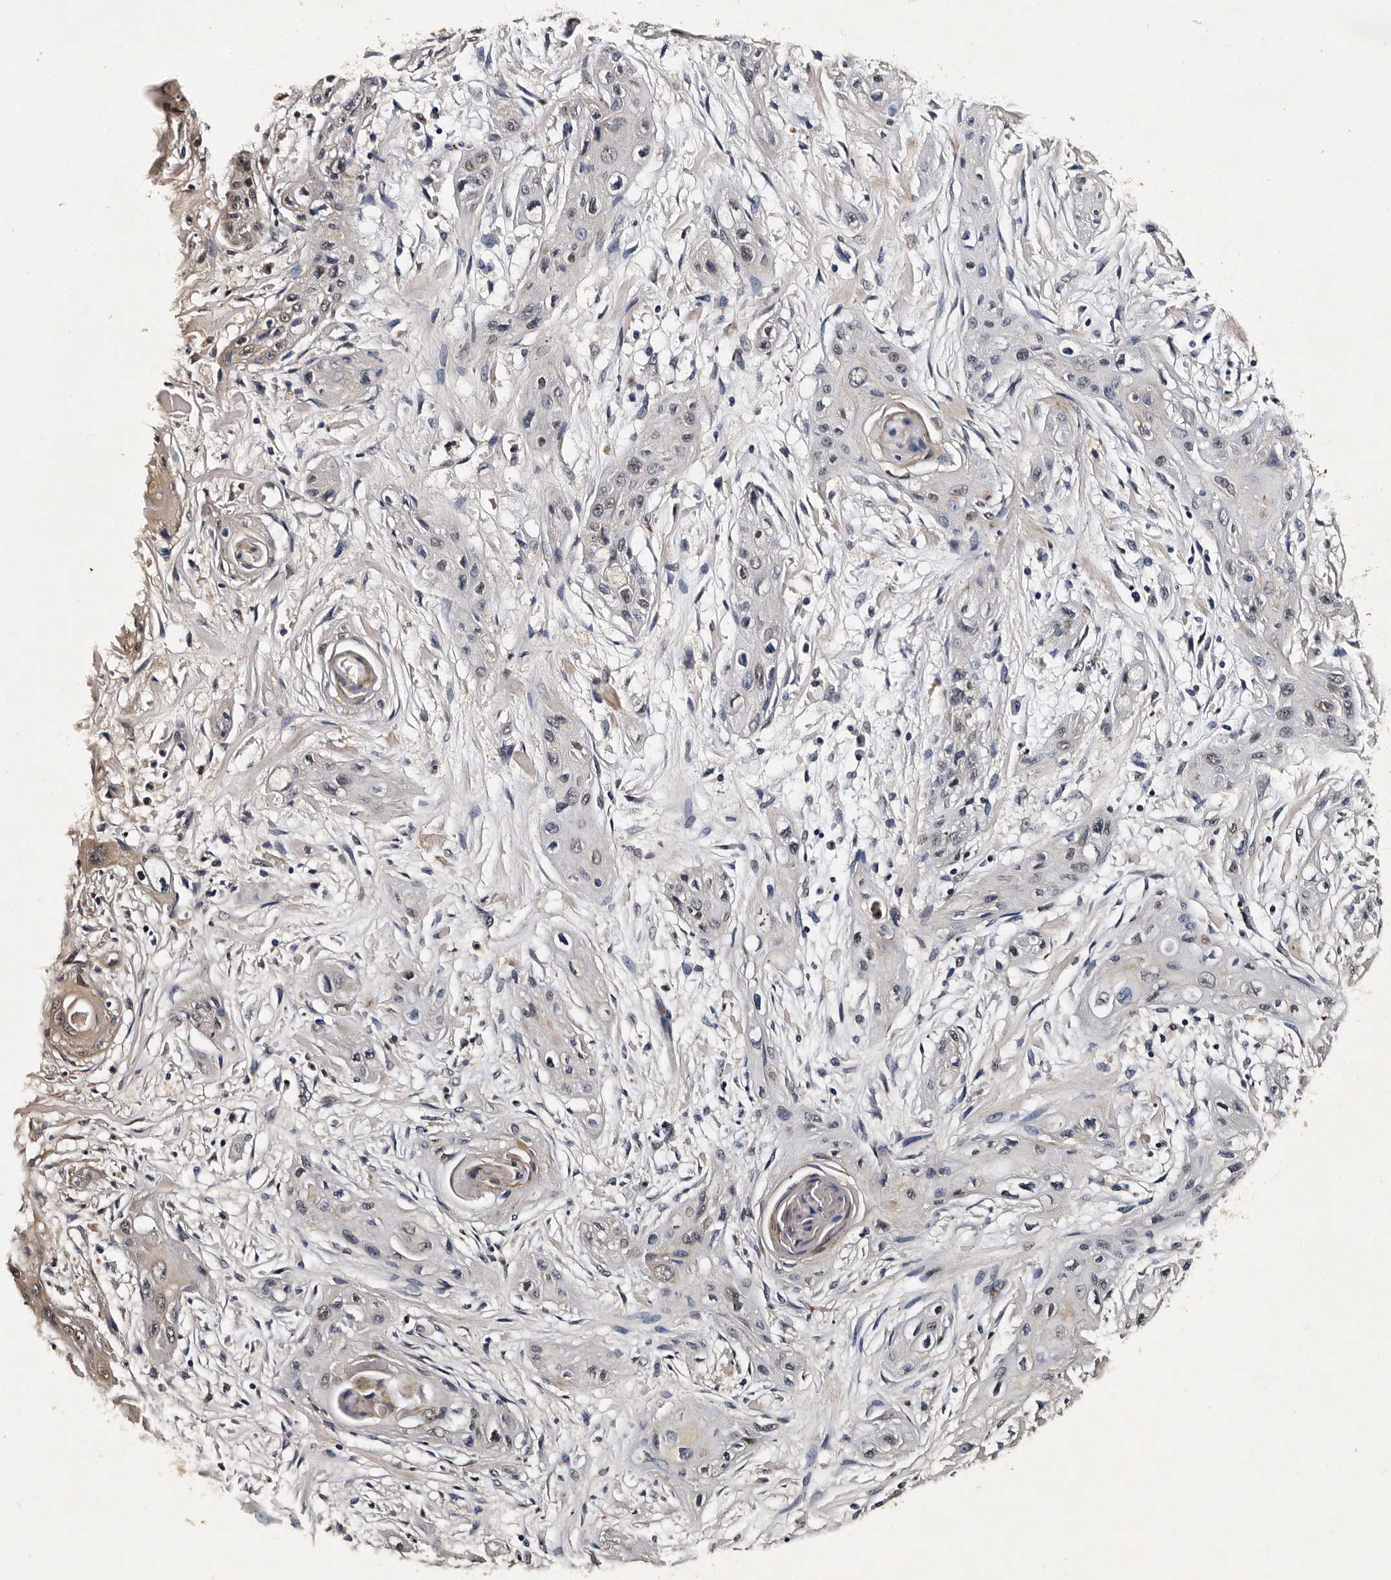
{"staining": {"intensity": "weak", "quantity": "<25%", "location": "nuclear"}, "tissue": "lung cancer", "cell_type": "Tumor cells", "image_type": "cancer", "snomed": [{"axis": "morphology", "description": "Squamous cell carcinoma, NOS"}, {"axis": "topography", "description": "Lung"}], "caption": "Lung cancer was stained to show a protein in brown. There is no significant expression in tumor cells.", "gene": "CPNE3", "patient": {"sex": "female", "age": 47}}